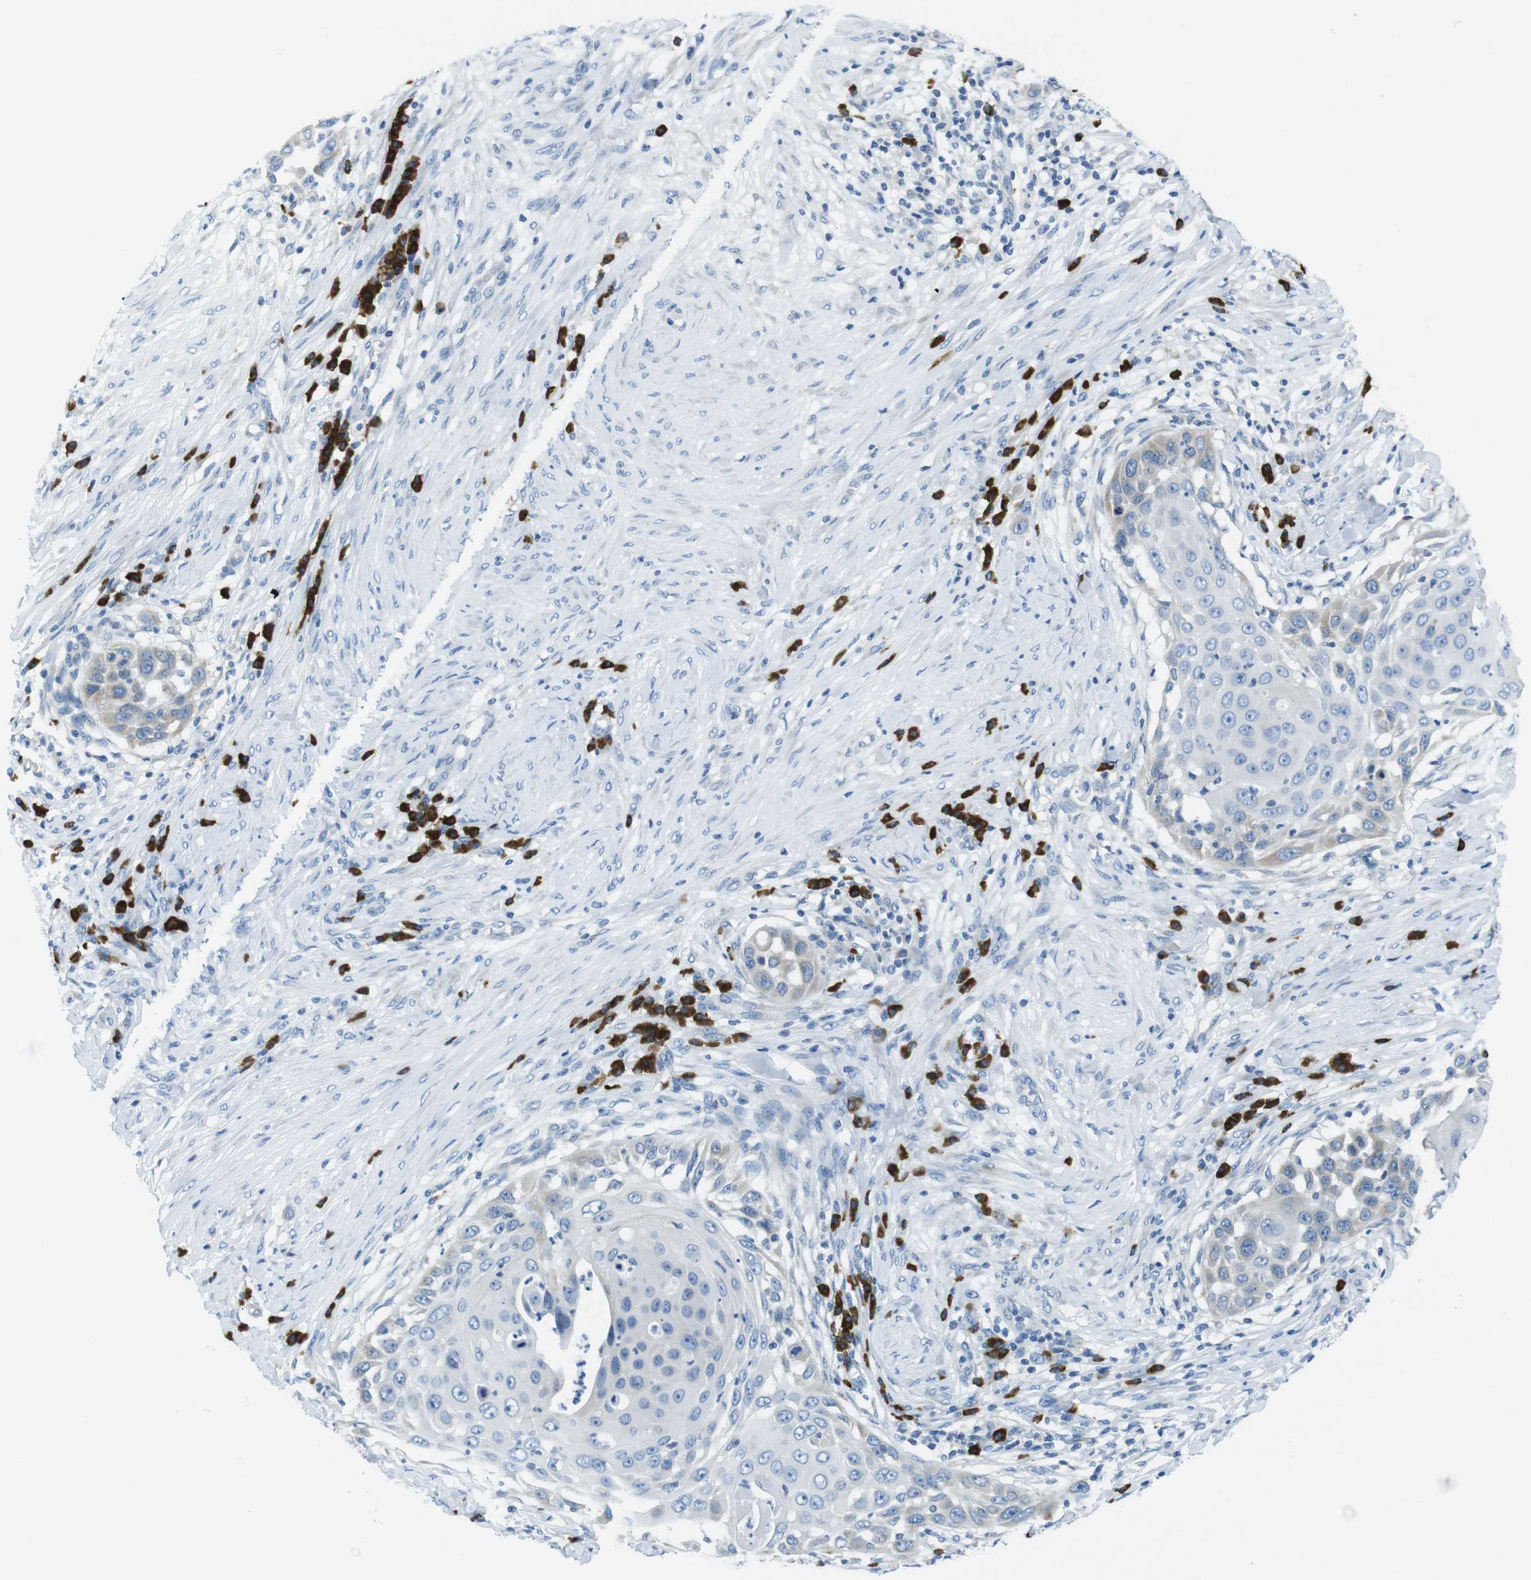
{"staining": {"intensity": "negative", "quantity": "none", "location": "none"}, "tissue": "skin cancer", "cell_type": "Tumor cells", "image_type": "cancer", "snomed": [{"axis": "morphology", "description": "Squamous cell carcinoma, NOS"}, {"axis": "topography", "description": "Skin"}], "caption": "Immunohistochemical staining of squamous cell carcinoma (skin) shows no significant positivity in tumor cells.", "gene": "CLPTM1L", "patient": {"sex": "female", "age": 44}}